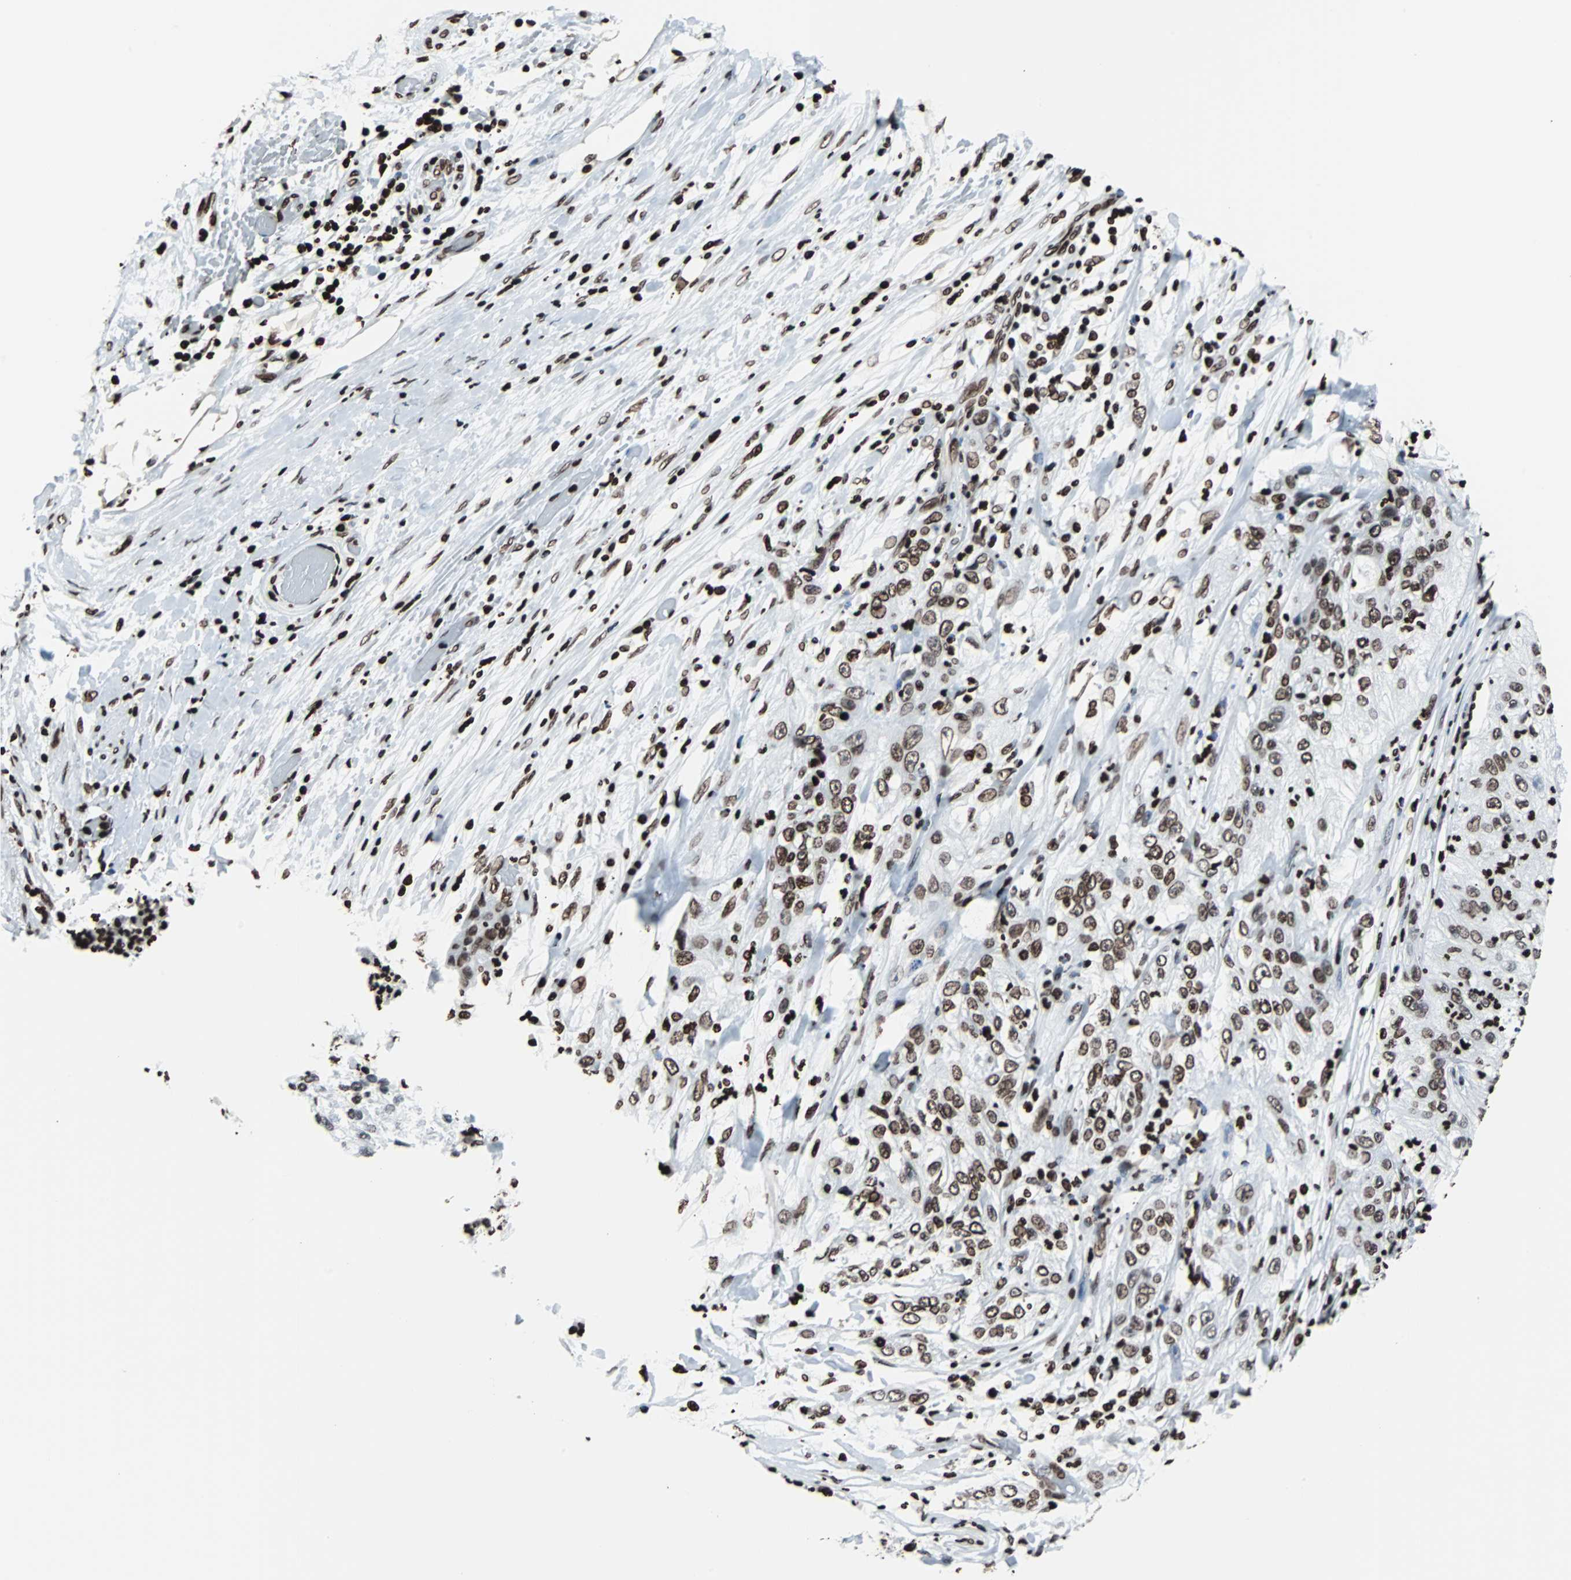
{"staining": {"intensity": "strong", "quantity": ">75%", "location": "nuclear"}, "tissue": "lung cancer", "cell_type": "Tumor cells", "image_type": "cancer", "snomed": [{"axis": "morphology", "description": "Inflammation, NOS"}, {"axis": "morphology", "description": "Squamous cell carcinoma, NOS"}, {"axis": "topography", "description": "Lymph node"}, {"axis": "topography", "description": "Soft tissue"}, {"axis": "topography", "description": "Lung"}], "caption": "Immunohistochemical staining of squamous cell carcinoma (lung) displays high levels of strong nuclear staining in about >75% of tumor cells. (DAB IHC with brightfield microscopy, high magnification).", "gene": "H2BC18", "patient": {"sex": "male", "age": 66}}